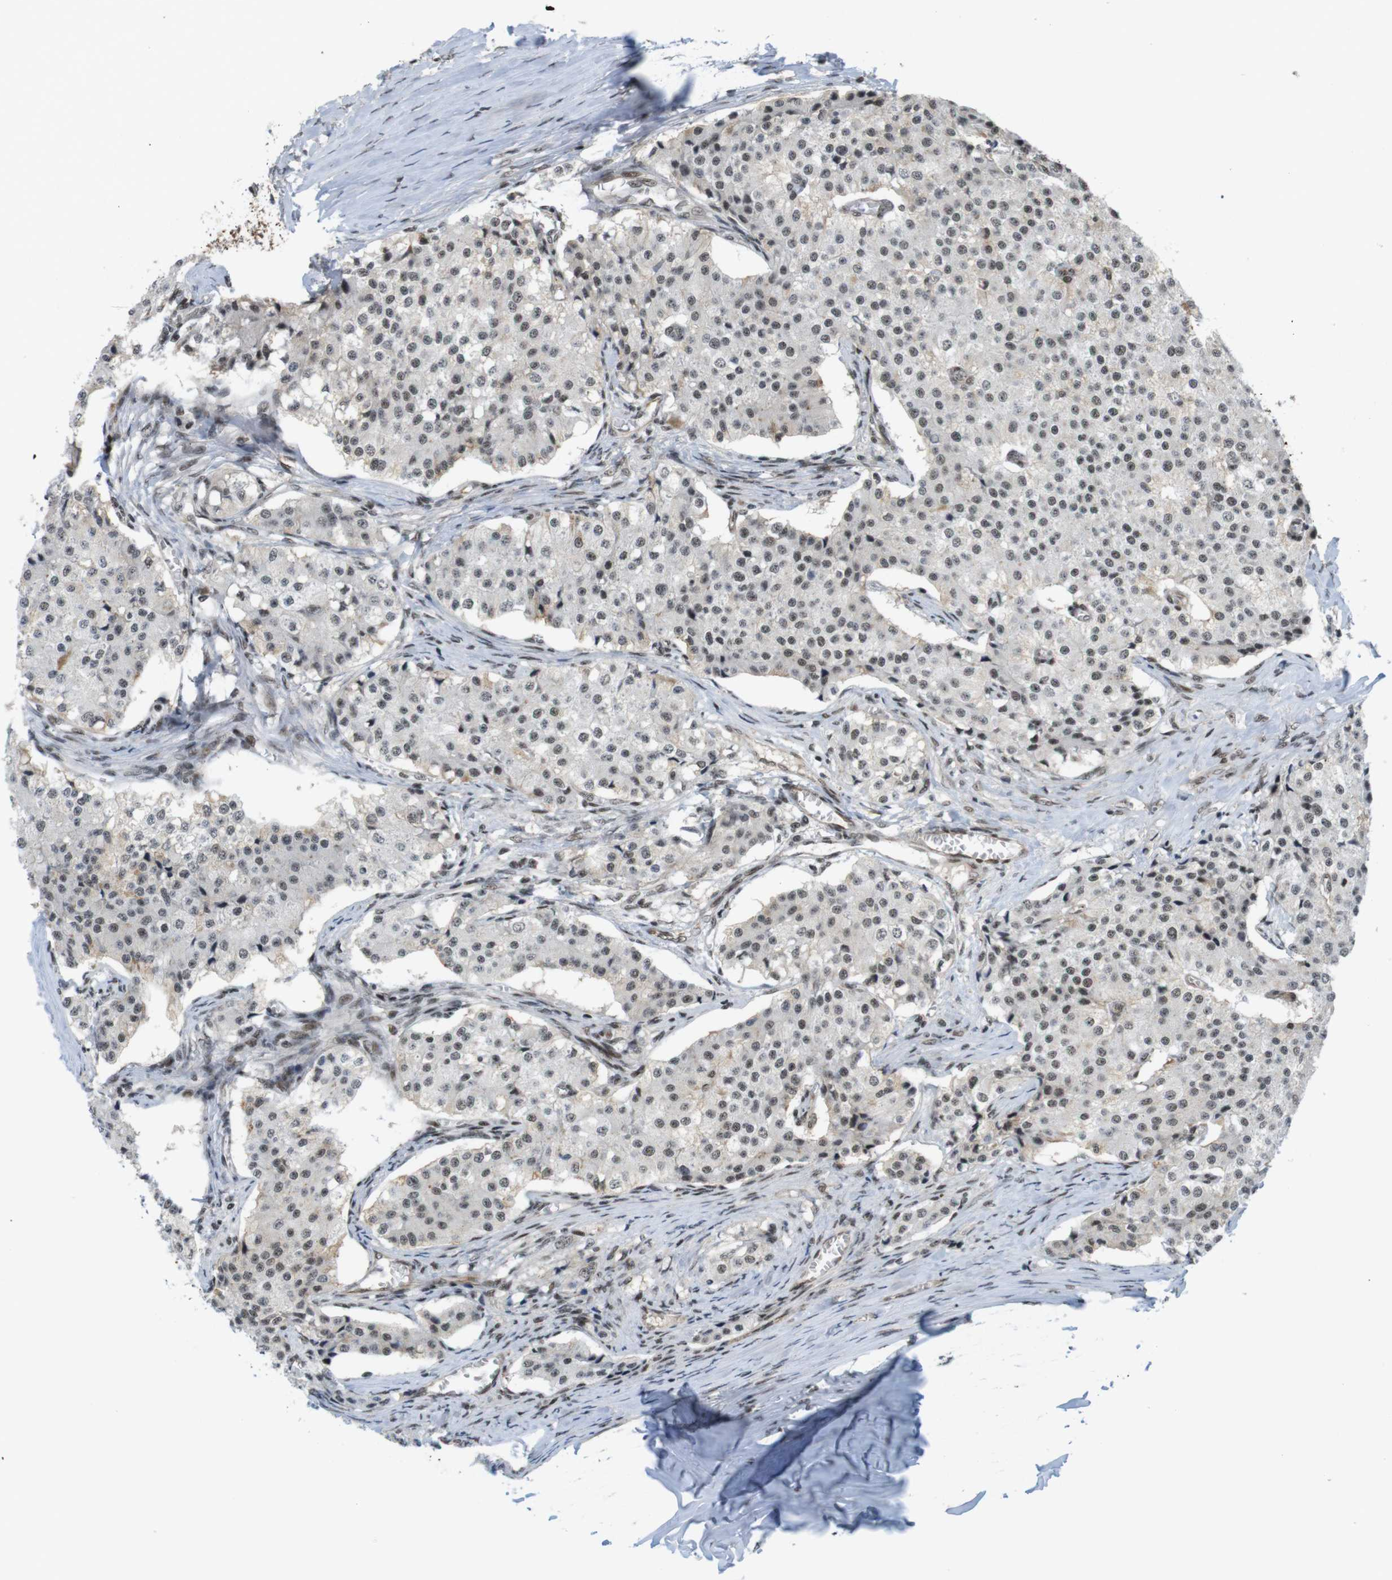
{"staining": {"intensity": "moderate", "quantity": ">75%", "location": "nuclear"}, "tissue": "carcinoid", "cell_type": "Tumor cells", "image_type": "cancer", "snomed": [{"axis": "morphology", "description": "Carcinoid, malignant, NOS"}, {"axis": "topography", "description": "Colon"}], "caption": "Tumor cells reveal medium levels of moderate nuclear positivity in about >75% of cells in carcinoid.", "gene": "SP2", "patient": {"sex": "female", "age": 52}}